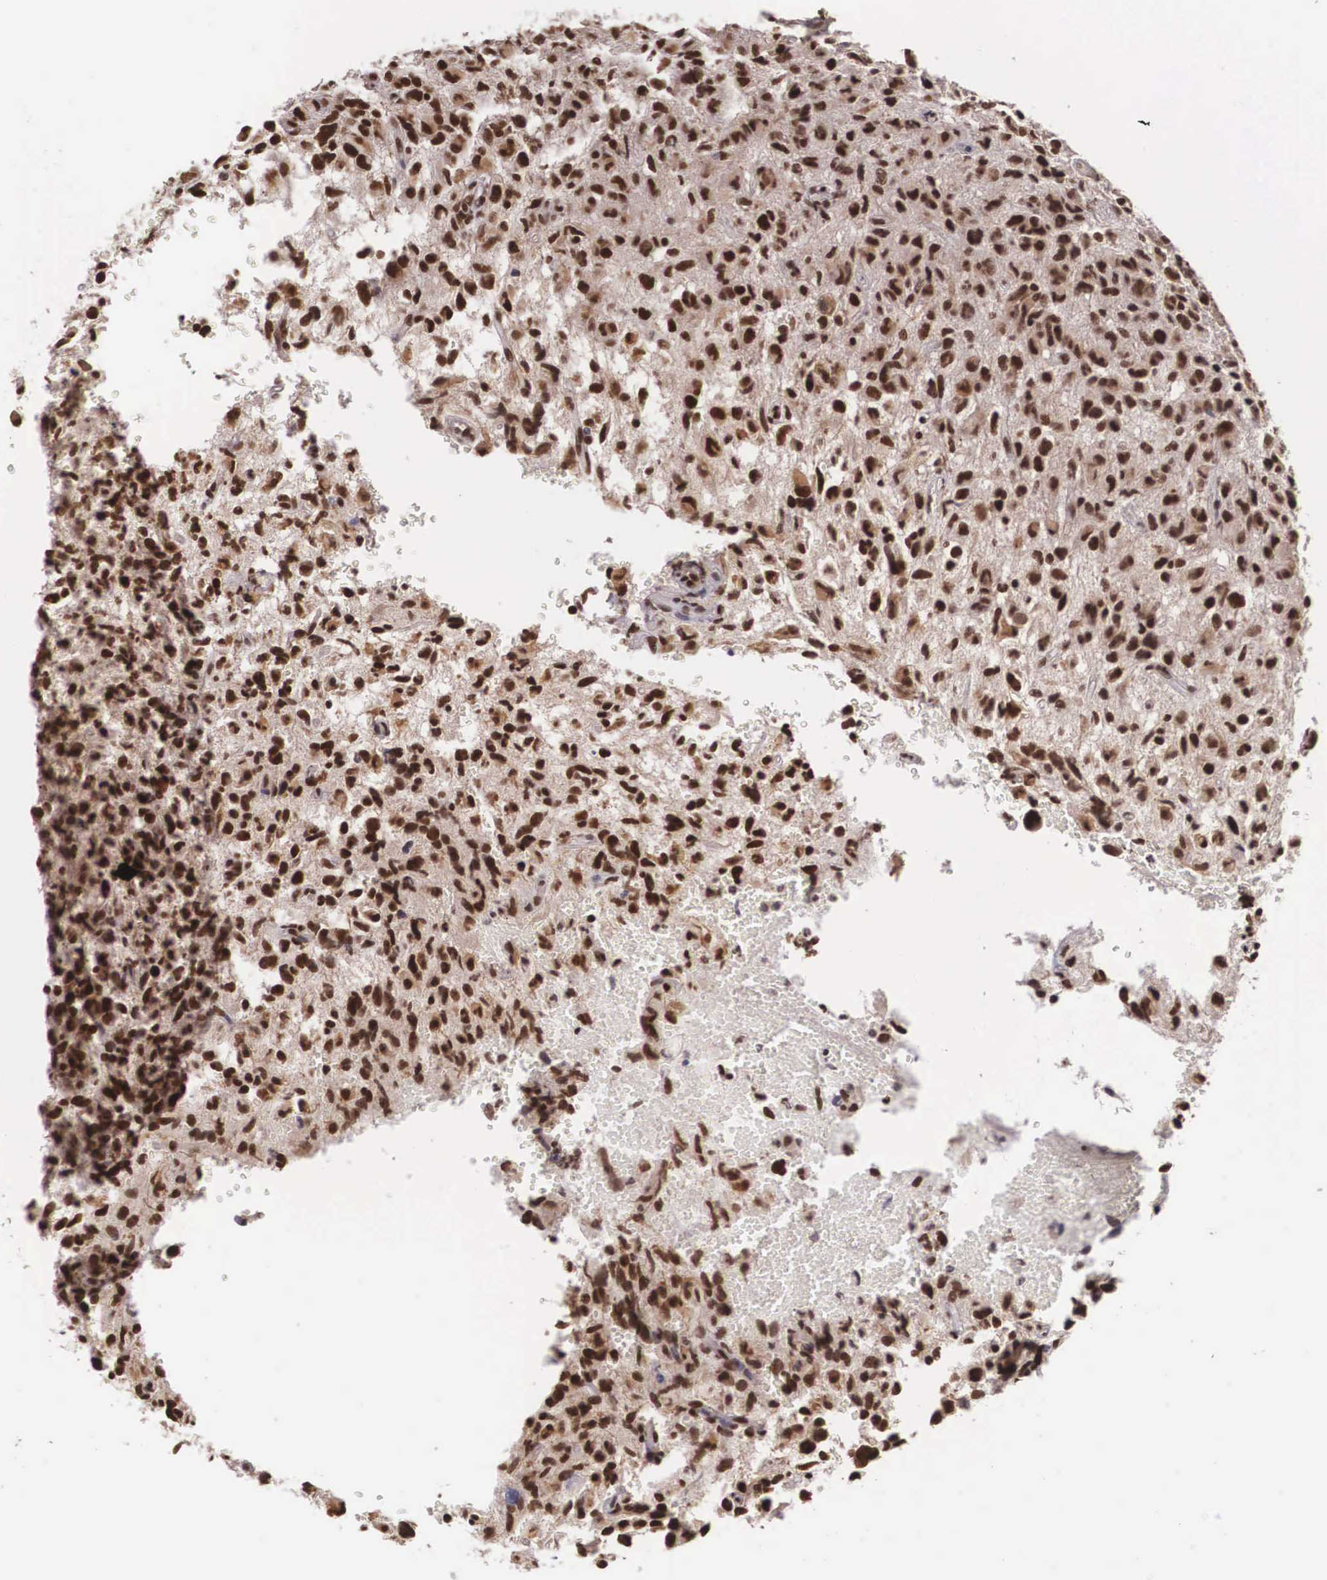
{"staining": {"intensity": "strong", "quantity": ">75%", "location": "nuclear"}, "tissue": "glioma", "cell_type": "Tumor cells", "image_type": "cancer", "snomed": [{"axis": "morphology", "description": "Glioma, malignant, High grade"}, {"axis": "topography", "description": "Brain"}], "caption": "Immunohistochemistry image of neoplastic tissue: malignant high-grade glioma stained using IHC exhibits high levels of strong protein expression localized specifically in the nuclear of tumor cells, appearing as a nuclear brown color.", "gene": "POLR2F", "patient": {"sex": "female", "age": 60}}